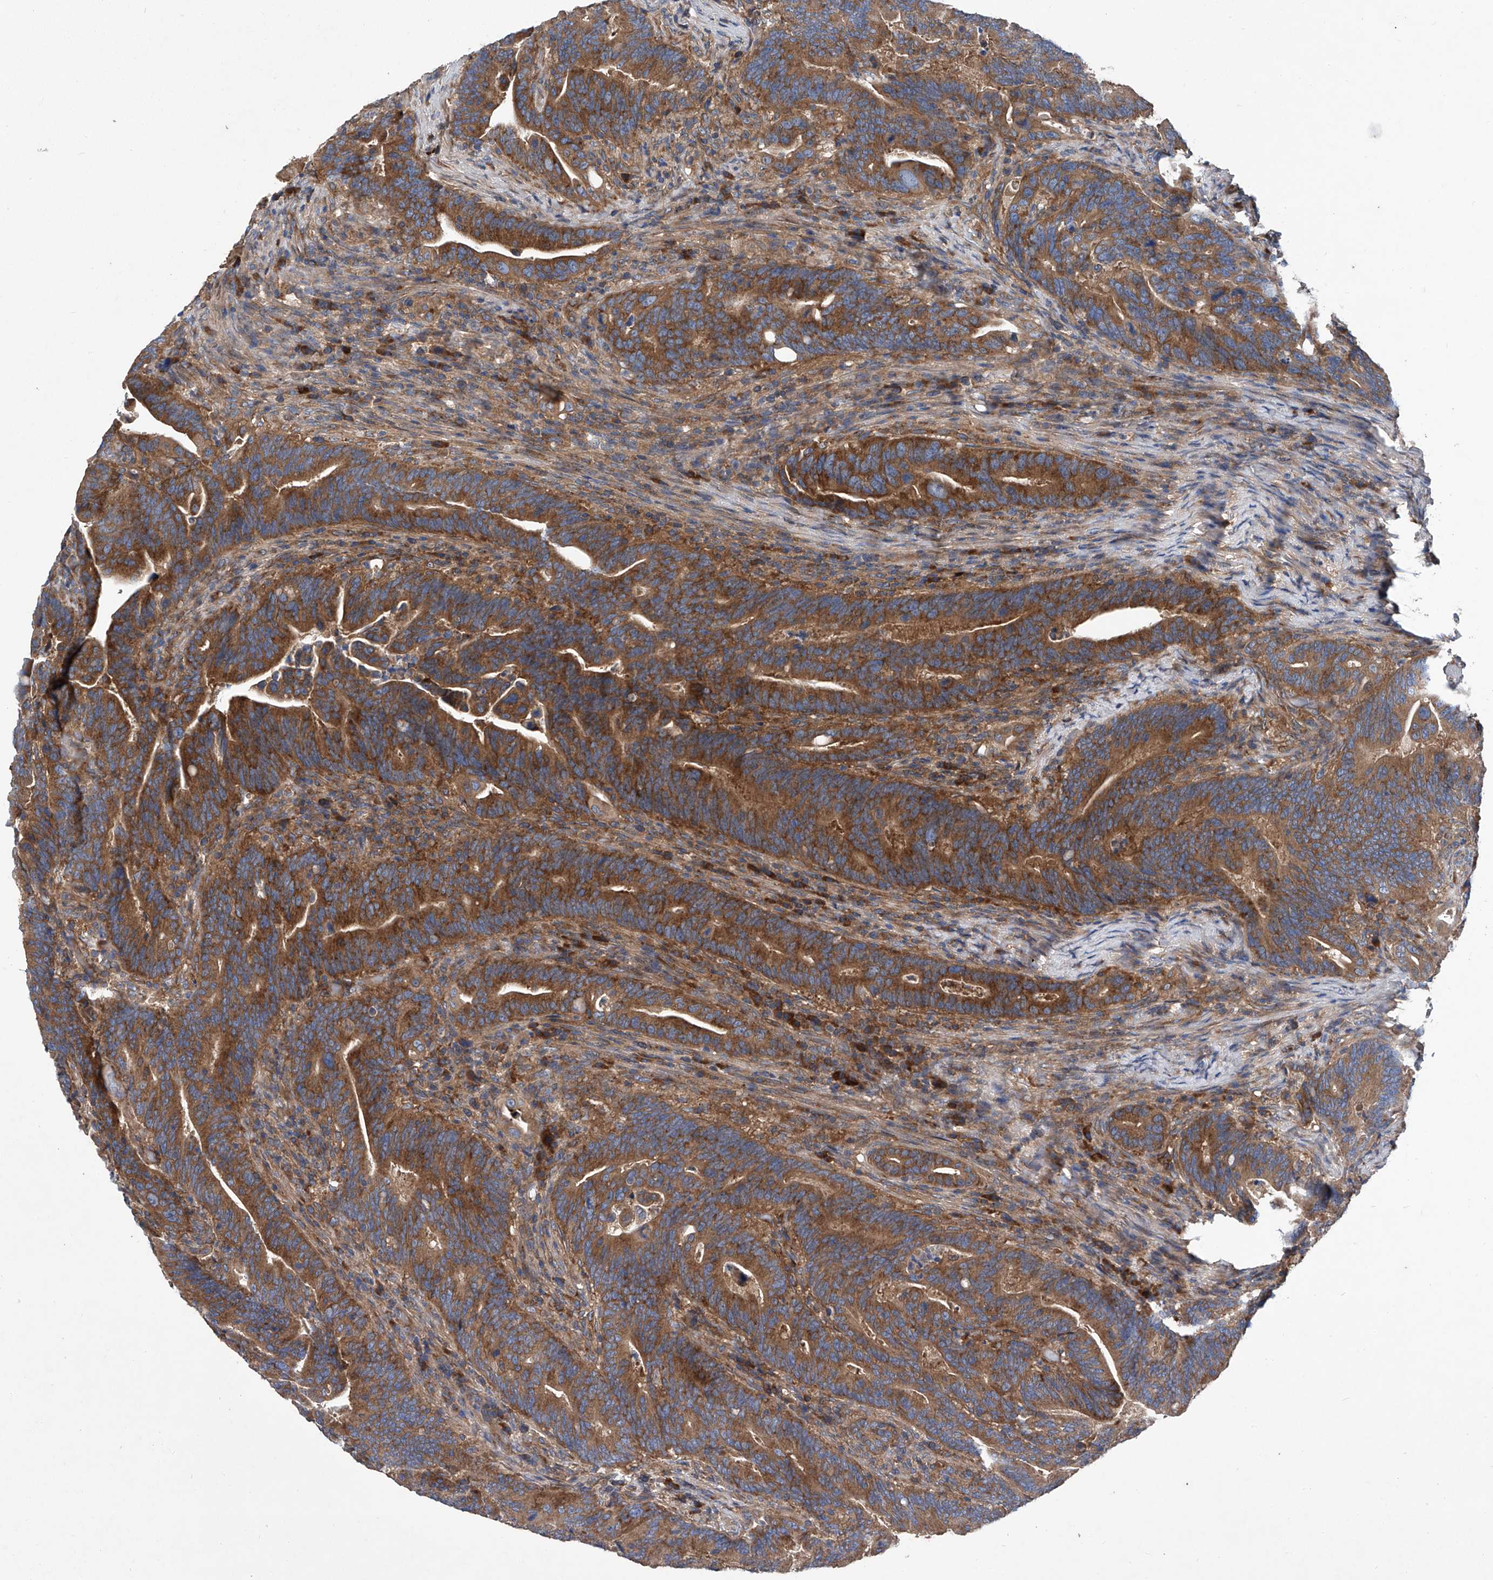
{"staining": {"intensity": "strong", "quantity": ">75%", "location": "cytoplasmic/membranous"}, "tissue": "colorectal cancer", "cell_type": "Tumor cells", "image_type": "cancer", "snomed": [{"axis": "morphology", "description": "Adenocarcinoma, NOS"}, {"axis": "topography", "description": "Colon"}], "caption": "This photomicrograph shows IHC staining of colorectal cancer (adenocarcinoma), with high strong cytoplasmic/membranous positivity in about >75% of tumor cells.", "gene": "ASCC3", "patient": {"sex": "female", "age": 66}}